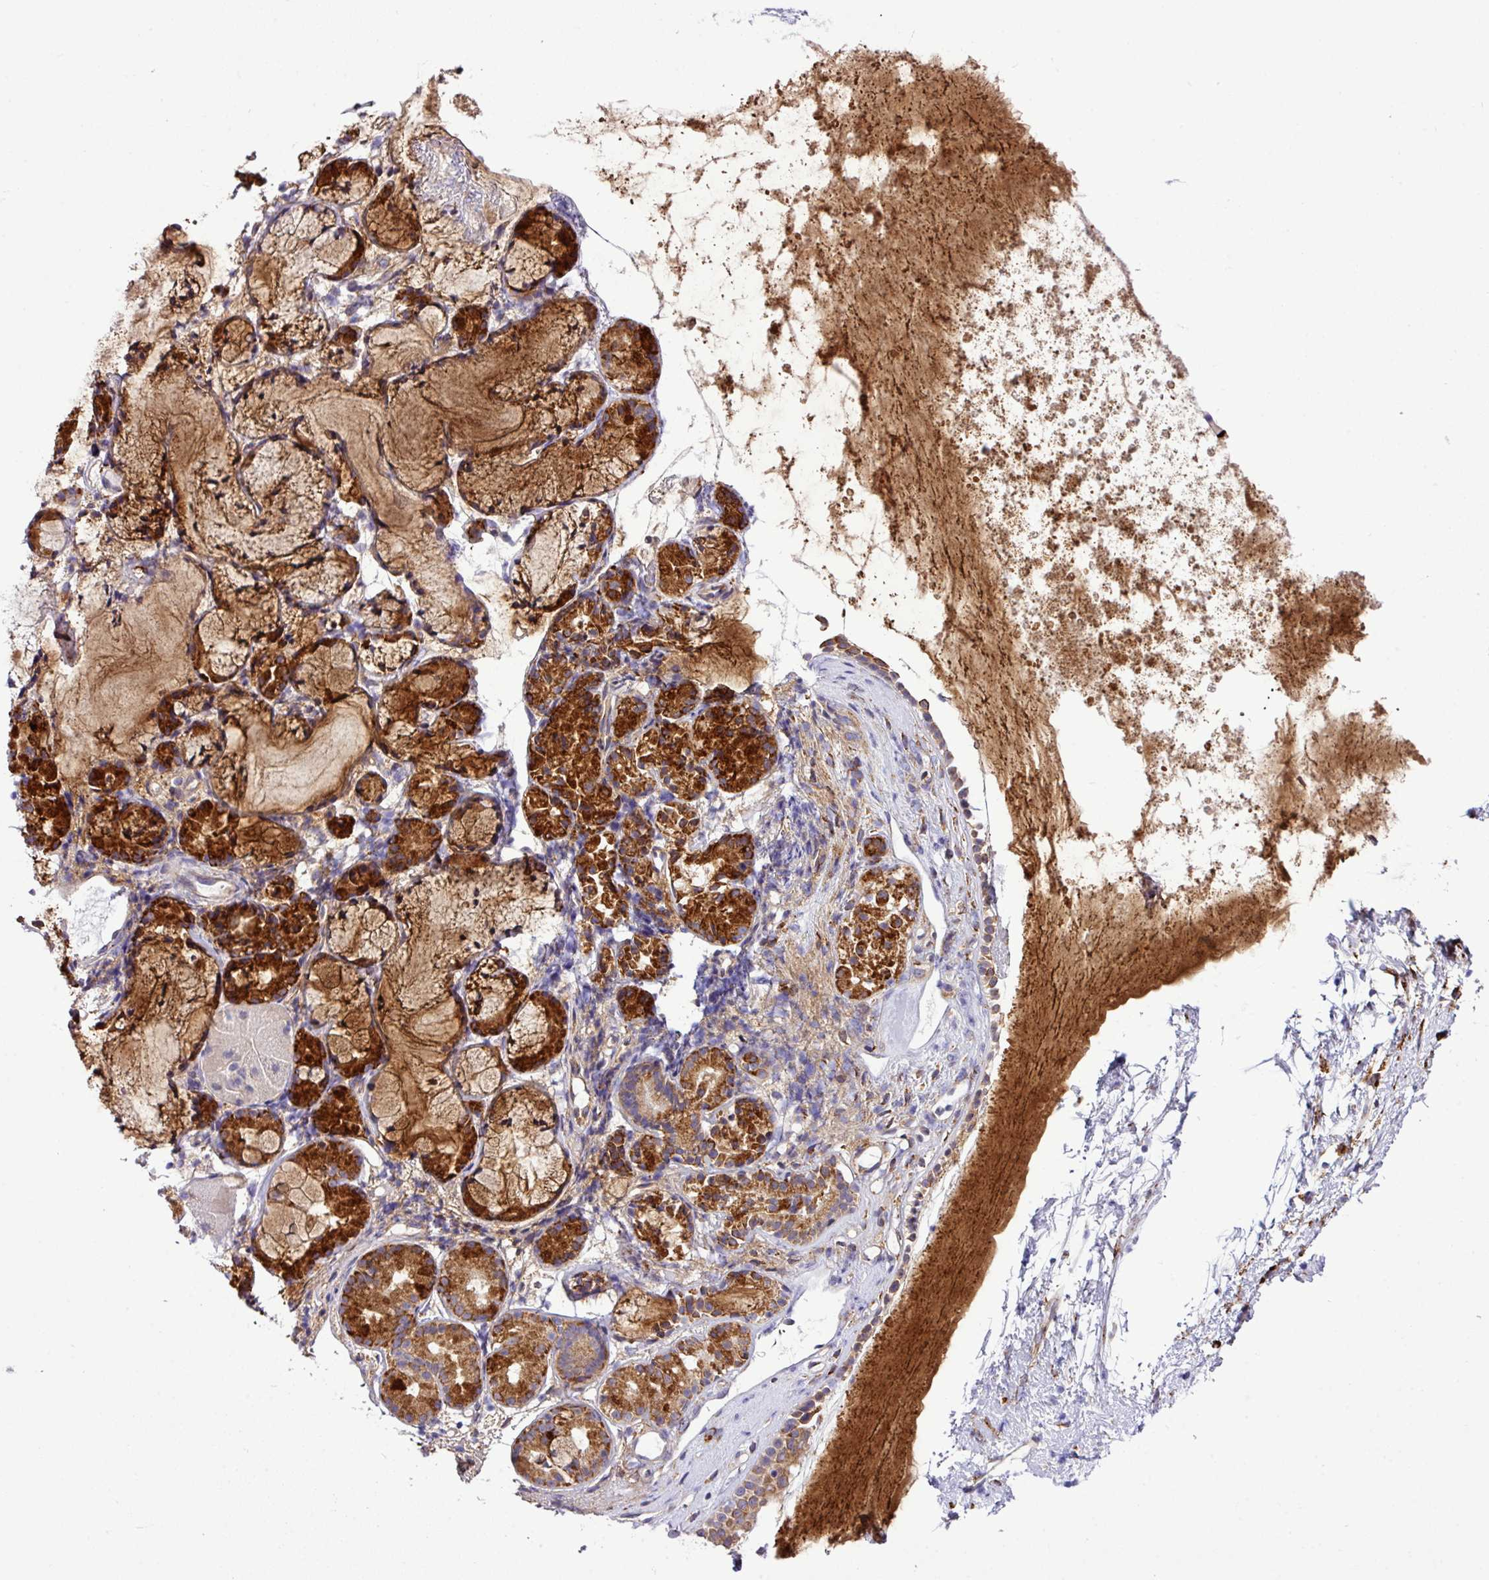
{"staining": {"intensity": "strong", "quantity": "25%-75%", "location": "cytoplasmic/membranous"}, "tissue": "nasopharynx", "cell_type": "Respiratory epithelial cells", "image_type": "normal", "snomed": [{"axis": "morphology", "description": "Normal tissue, NOS"}, {"axis": "topography", "description": "Nasopharynx"}], "caption": "The immunohistochemical stain shows strong cytoplasmic/membranous expression in respiratory epithelial cells of benign nasopharynx.", "gene": "CFAP97", "patient": {"sex": "male", "age": 63}}